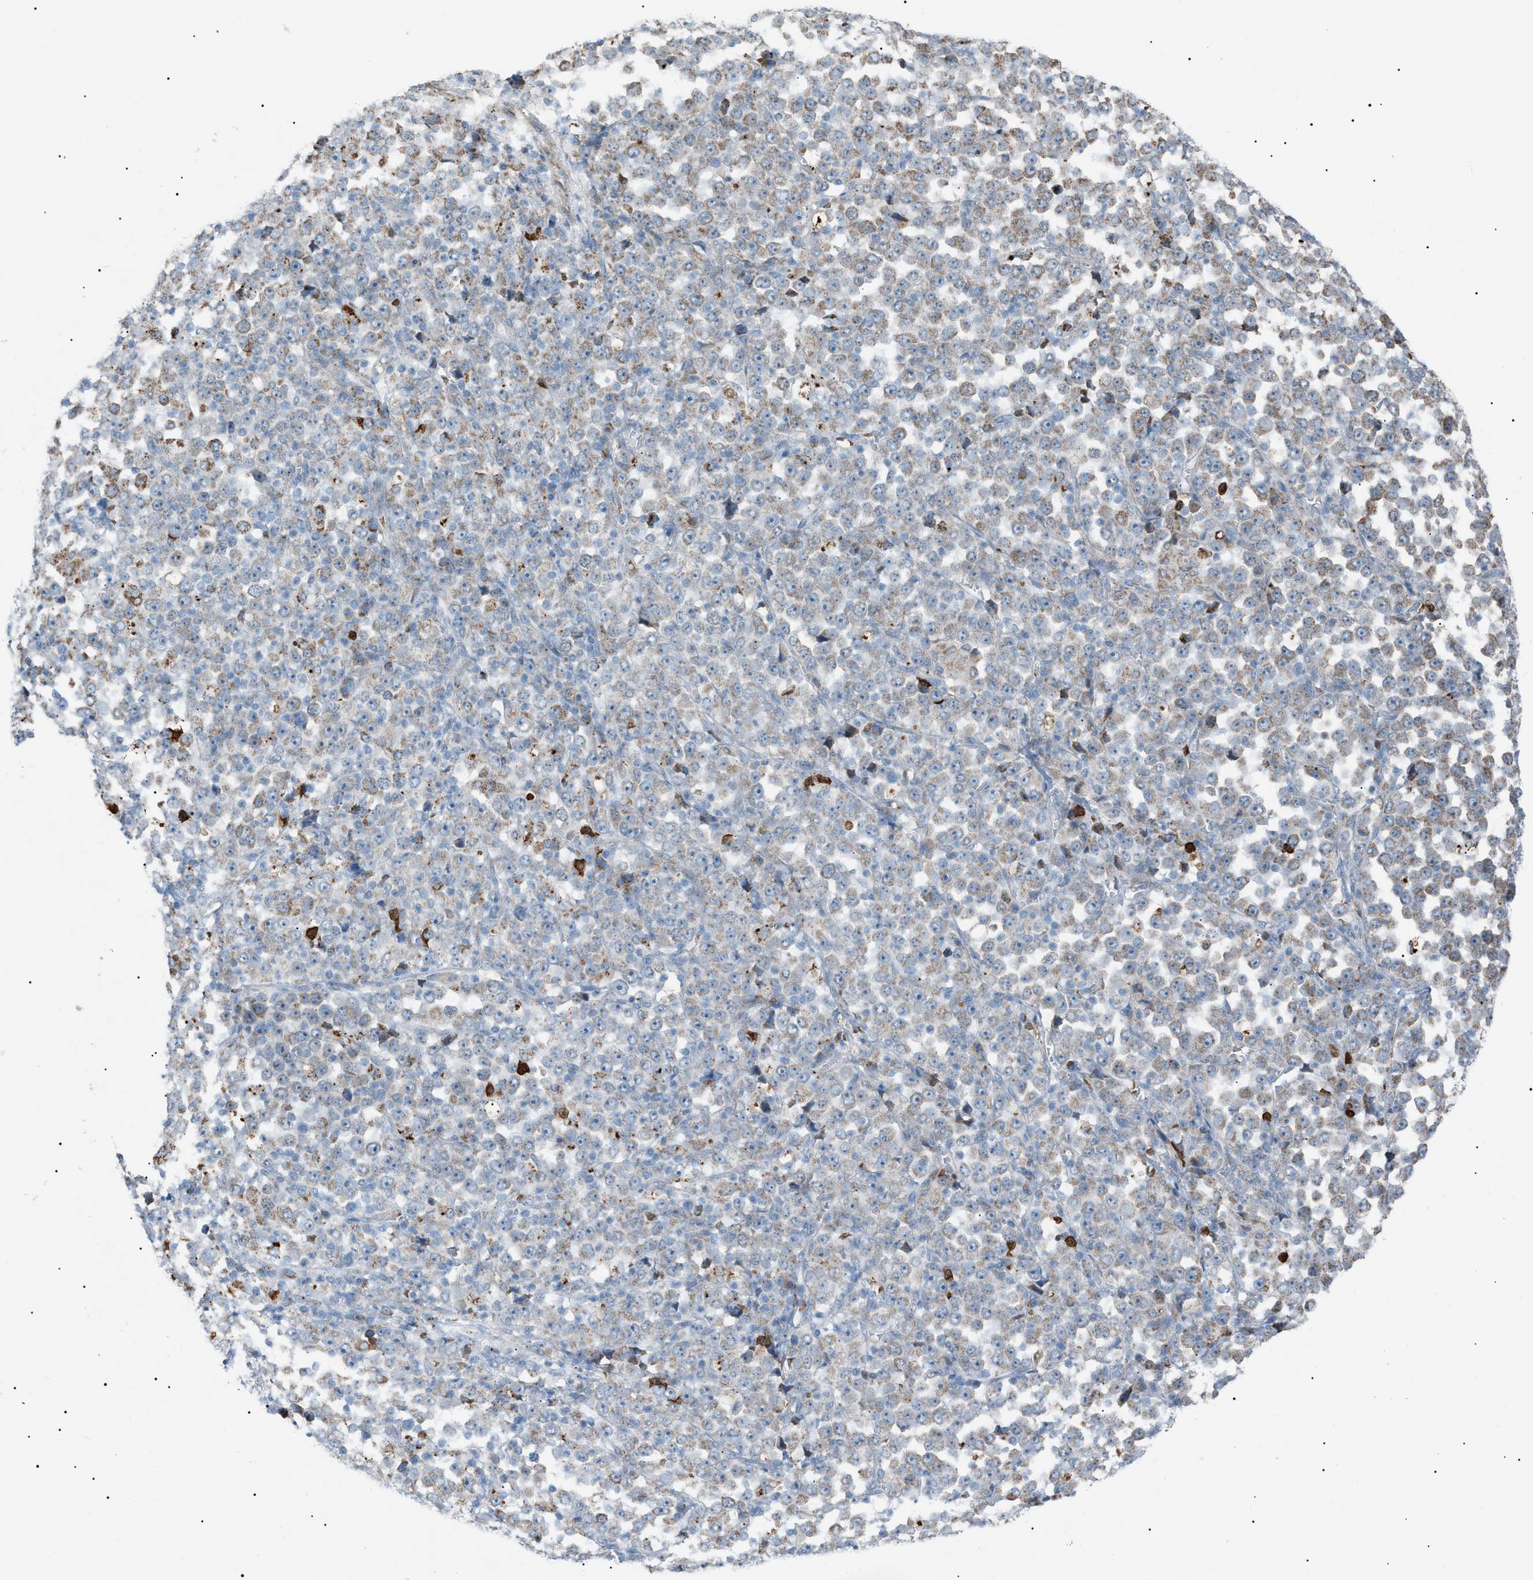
{"staining": {"intensity": "moderate", "quantity": "<25%", "location": "cytoplasmic/membranous"}, "tissue": "stomach cancer", "cell_type": "Tumor cells", "image_type": "cancer", "snomed": [{"axis": "morphology", "description": "Normal tissue, NOS"}, {"axis": "morphology", "description": "Adenocarcinoma, NOS"}, {"axis": "topography", "description": "Stomach, upper"}, {"axis": "topography", "description": "Stomach"}], "caption": "Immunohistochemistry micrograph of neoplastic tissue: stomach cancer stained using immunohistochemistry (IHC) exhibits low levels of moderate protein expression localized specifically in the cytoplasmic/membranous of tumor cells, appearing as a cytoplasmic/membranous brown color.", "gene": "ZNF516", "patient": {"sex": "male", "age": 59}}